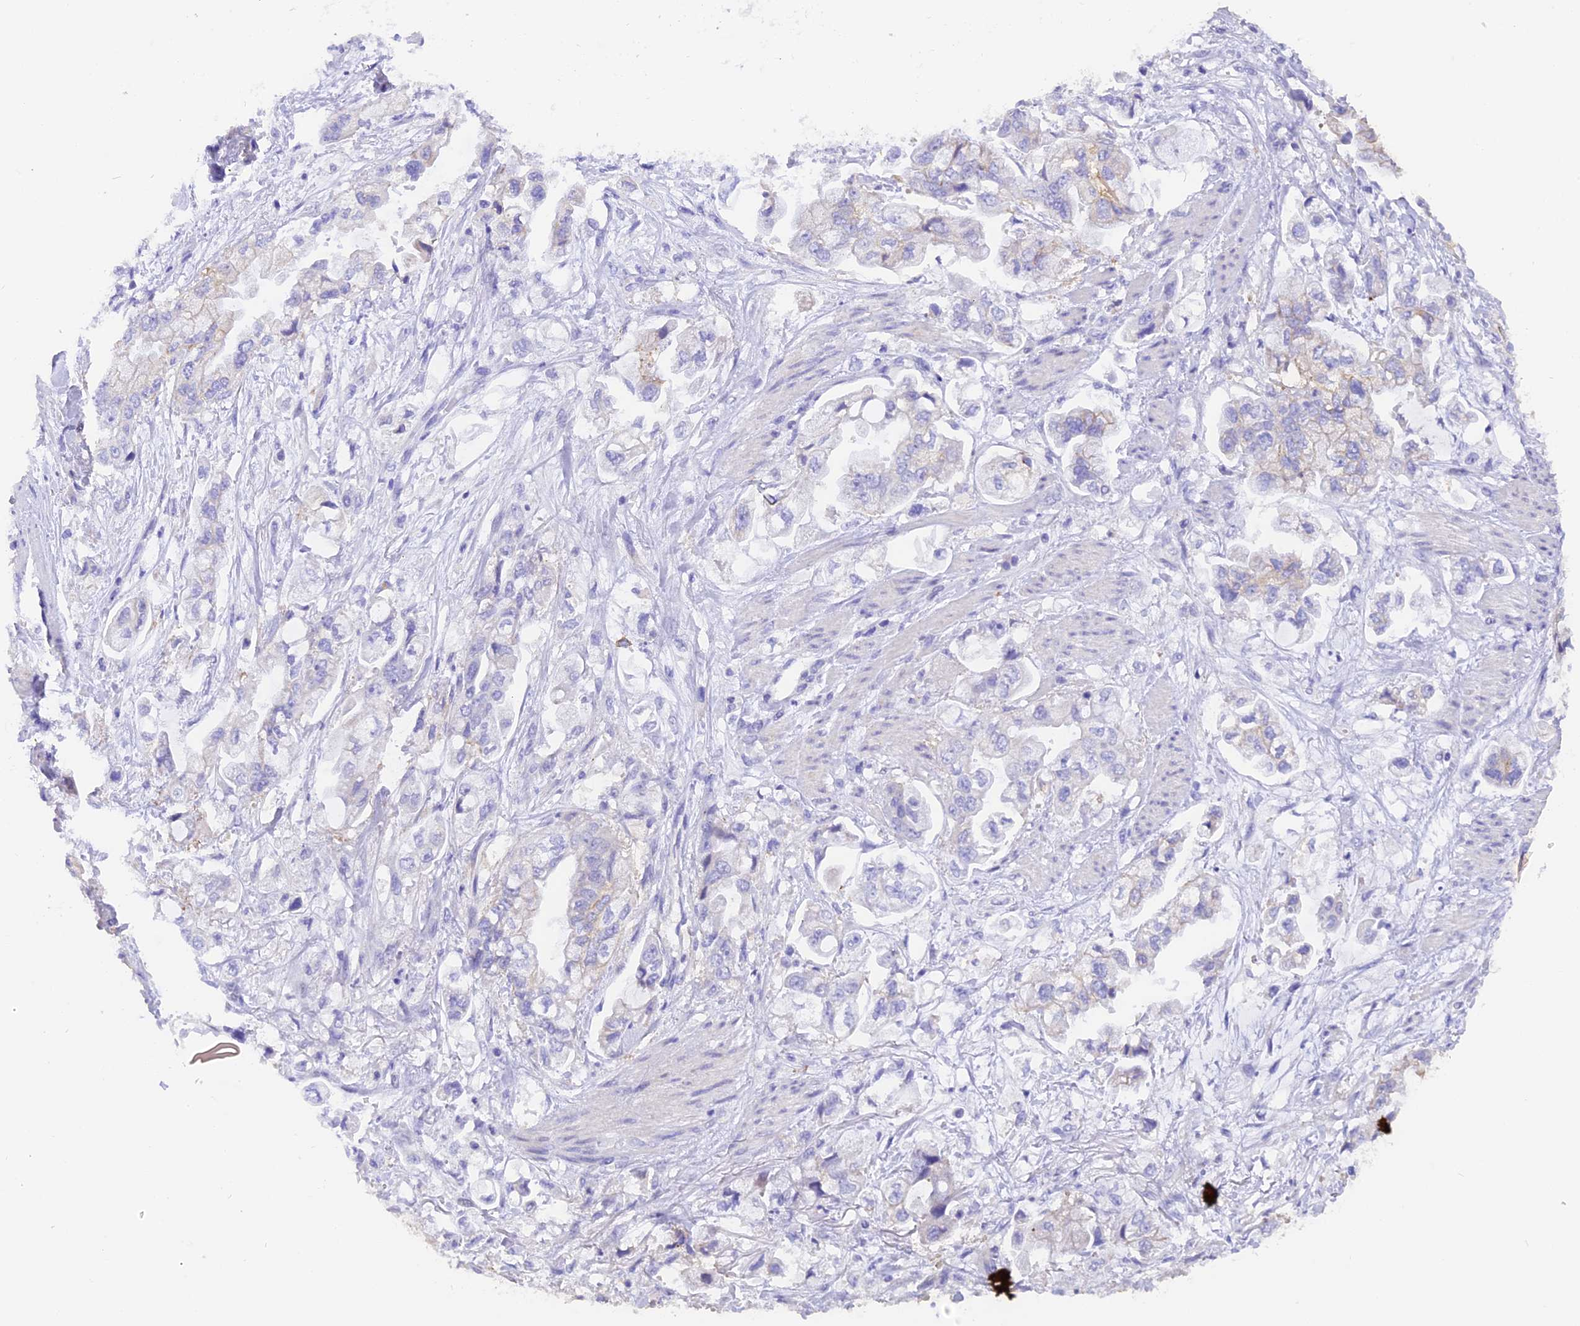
{"staining": {"intensity": "negative", "quantity": "none", "location": "none"}, "tissue": "stomach cancer", "cell_type": "Tumor cells", "image_type": "cancer", "snomed": [{"axis": "morphology", "description": "Adenocarcinoma, NOS"}, {"axis": "topography", "description": "Stomach"}], "caption": "Human adenocarcinoma (stomach) stained for a protein using immunohistochemistry reveals no staining in tumor cells.", "gene": "COL6A5", "patient": {"sex": "male", "age": 62}}